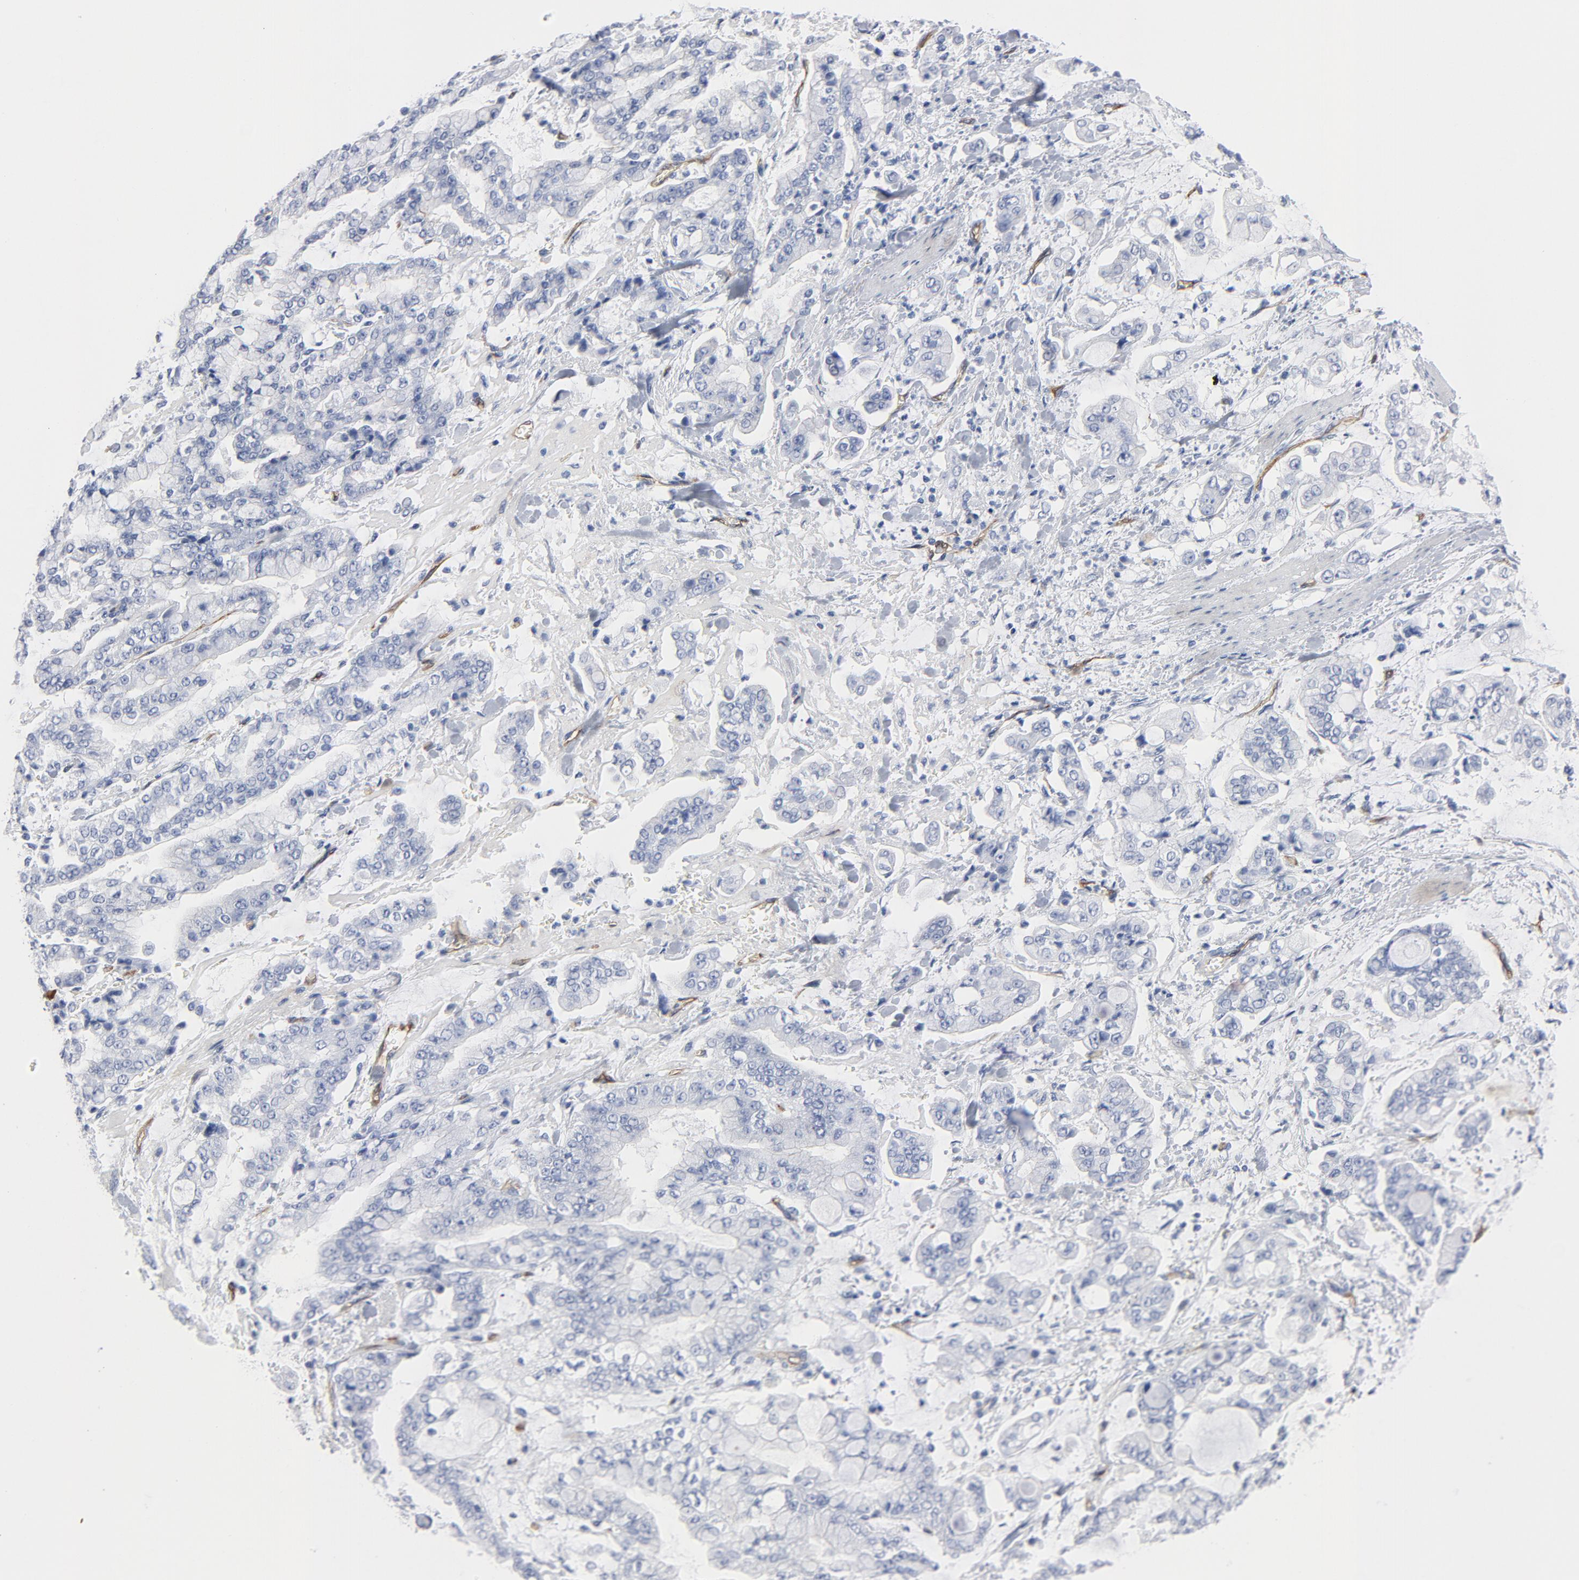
{"staining": {"intensity": "negative", "quantity": "none", "location": "none"}, "tissue": "stomach cancer", "cell_type": "Tumor cells", "image_type": "cancer", "snomed": [{"axis": "morphology", "description": "Normal tissue, NOS"}, {"axis": "morphology", "description": "Adenocarcinoma, NOS"}, {"axis": "topography", "description": "Stomach, upper"}, {"axis": "topography", "description": "Stomach"}], "caption": "This image is of stomach adenocarcinoma stained with immunohistochemistry (IHC) to label a protein in brown with the nuclei are counter-stained blue. There is no positivity in tumor cells. The staining was performed using DAB (3,3'-diaminobenzidine) to visualize the protein expression in brown, while the nuclei were stained in blue with hematoxylin (Magnification: 20x).", "gene": "SHANK3", "patient": {"sex": "male", "age": 76}}